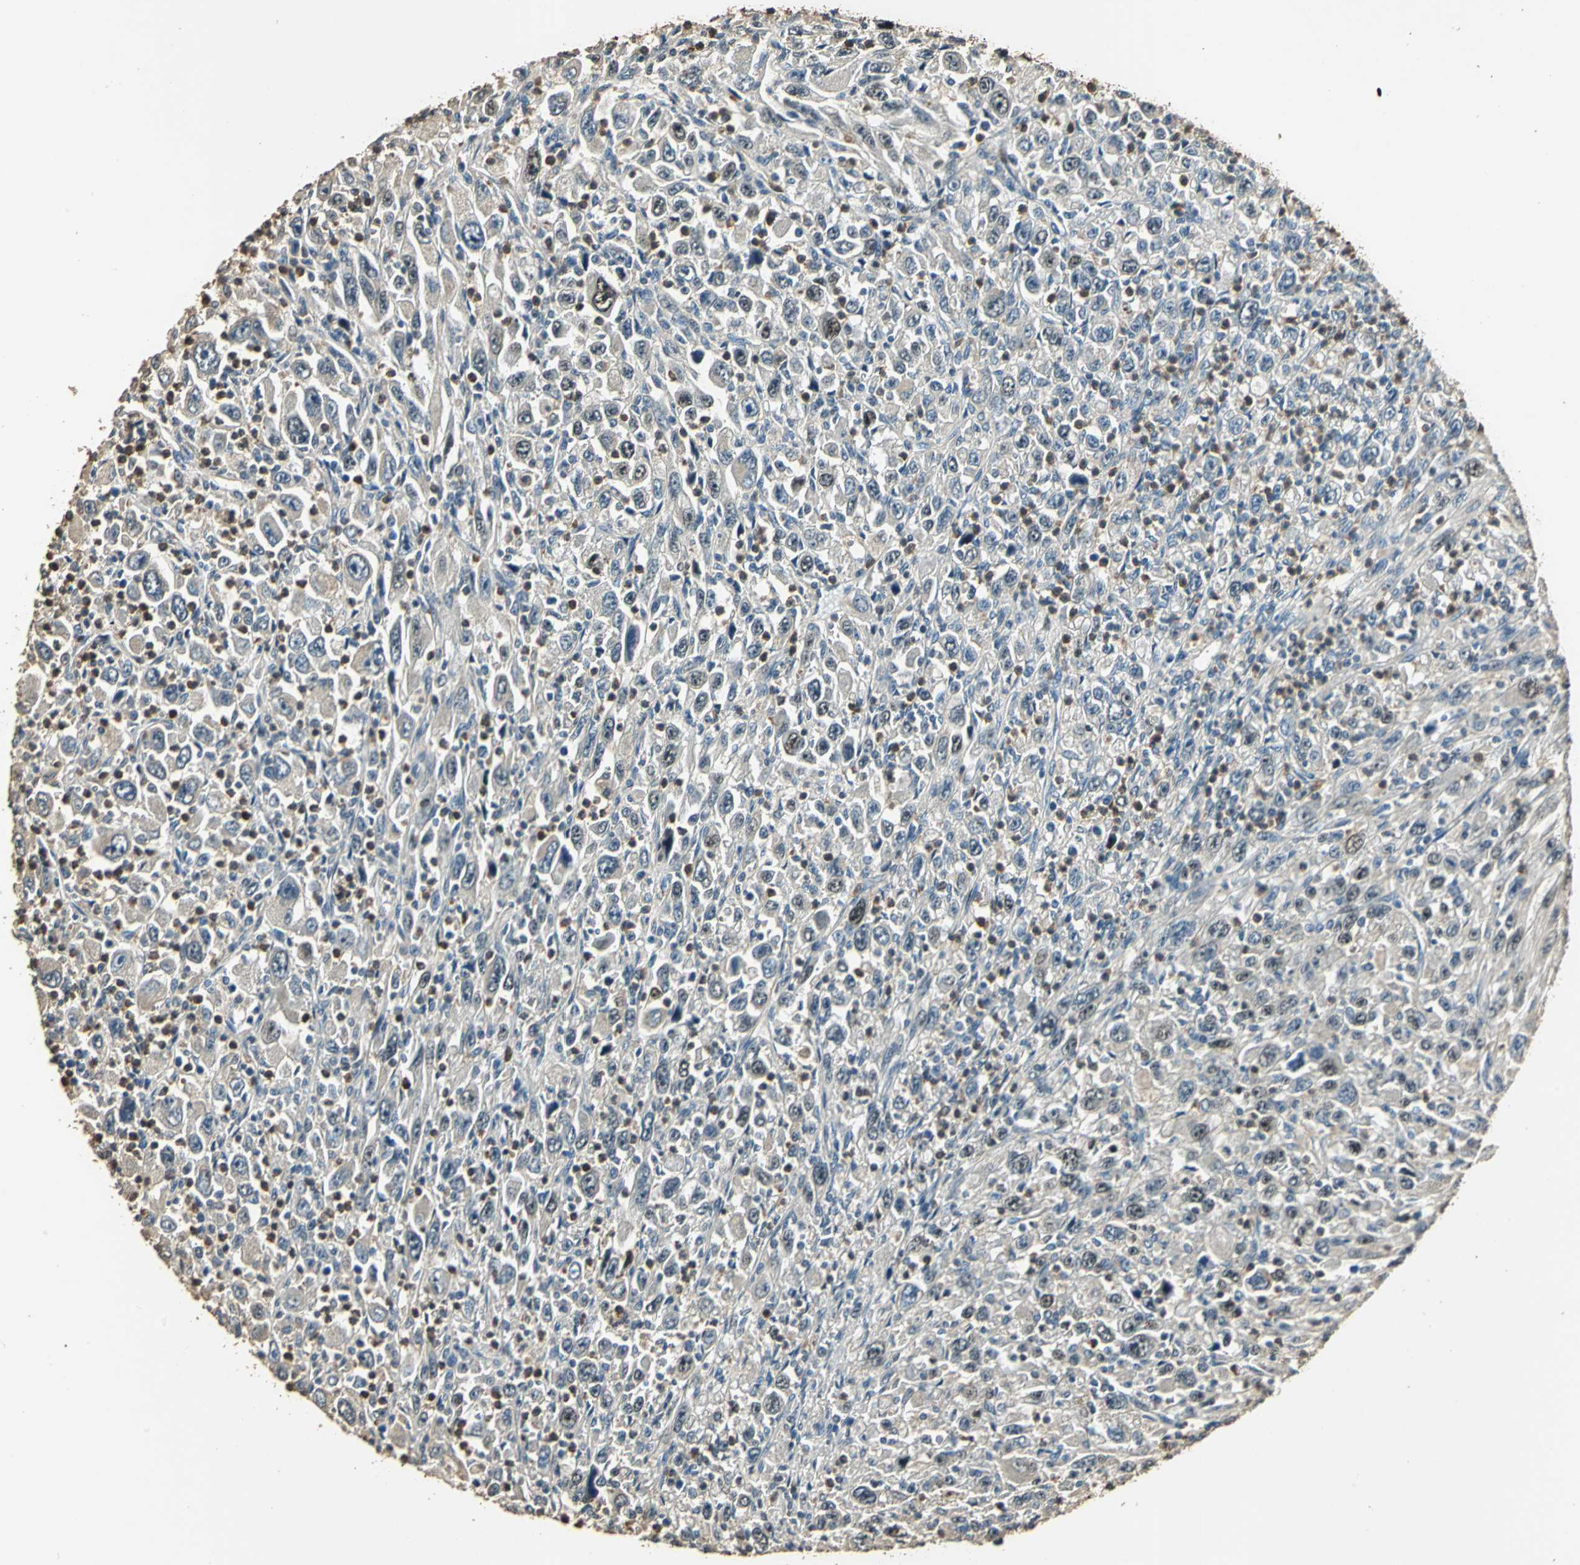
{"staining": {"intensity": "moderate", "quantity": "25%-75%", "location": "cytoplasmic/membranous,nuclear"}, "tissue": "melanoma", "cell_type": "Tumor cells", "image_type": "cancer", "snomed": [{"axis": "morphology", "description": "Malignant melanoma, Metastatic site"}, {"axis": "topography", "description": "Skin"}], "caption": "This histopathology image exhibits melanoma stained with immunohistochemistry to label a protein in brown. The cytoplasmic/membranous and nuclear of tumor cells show moderate positivity for the protein. Nuclei are counter-stained blue.", "gene": "TMPRSS4", "patient": {"sex": "female", "age": 56}}